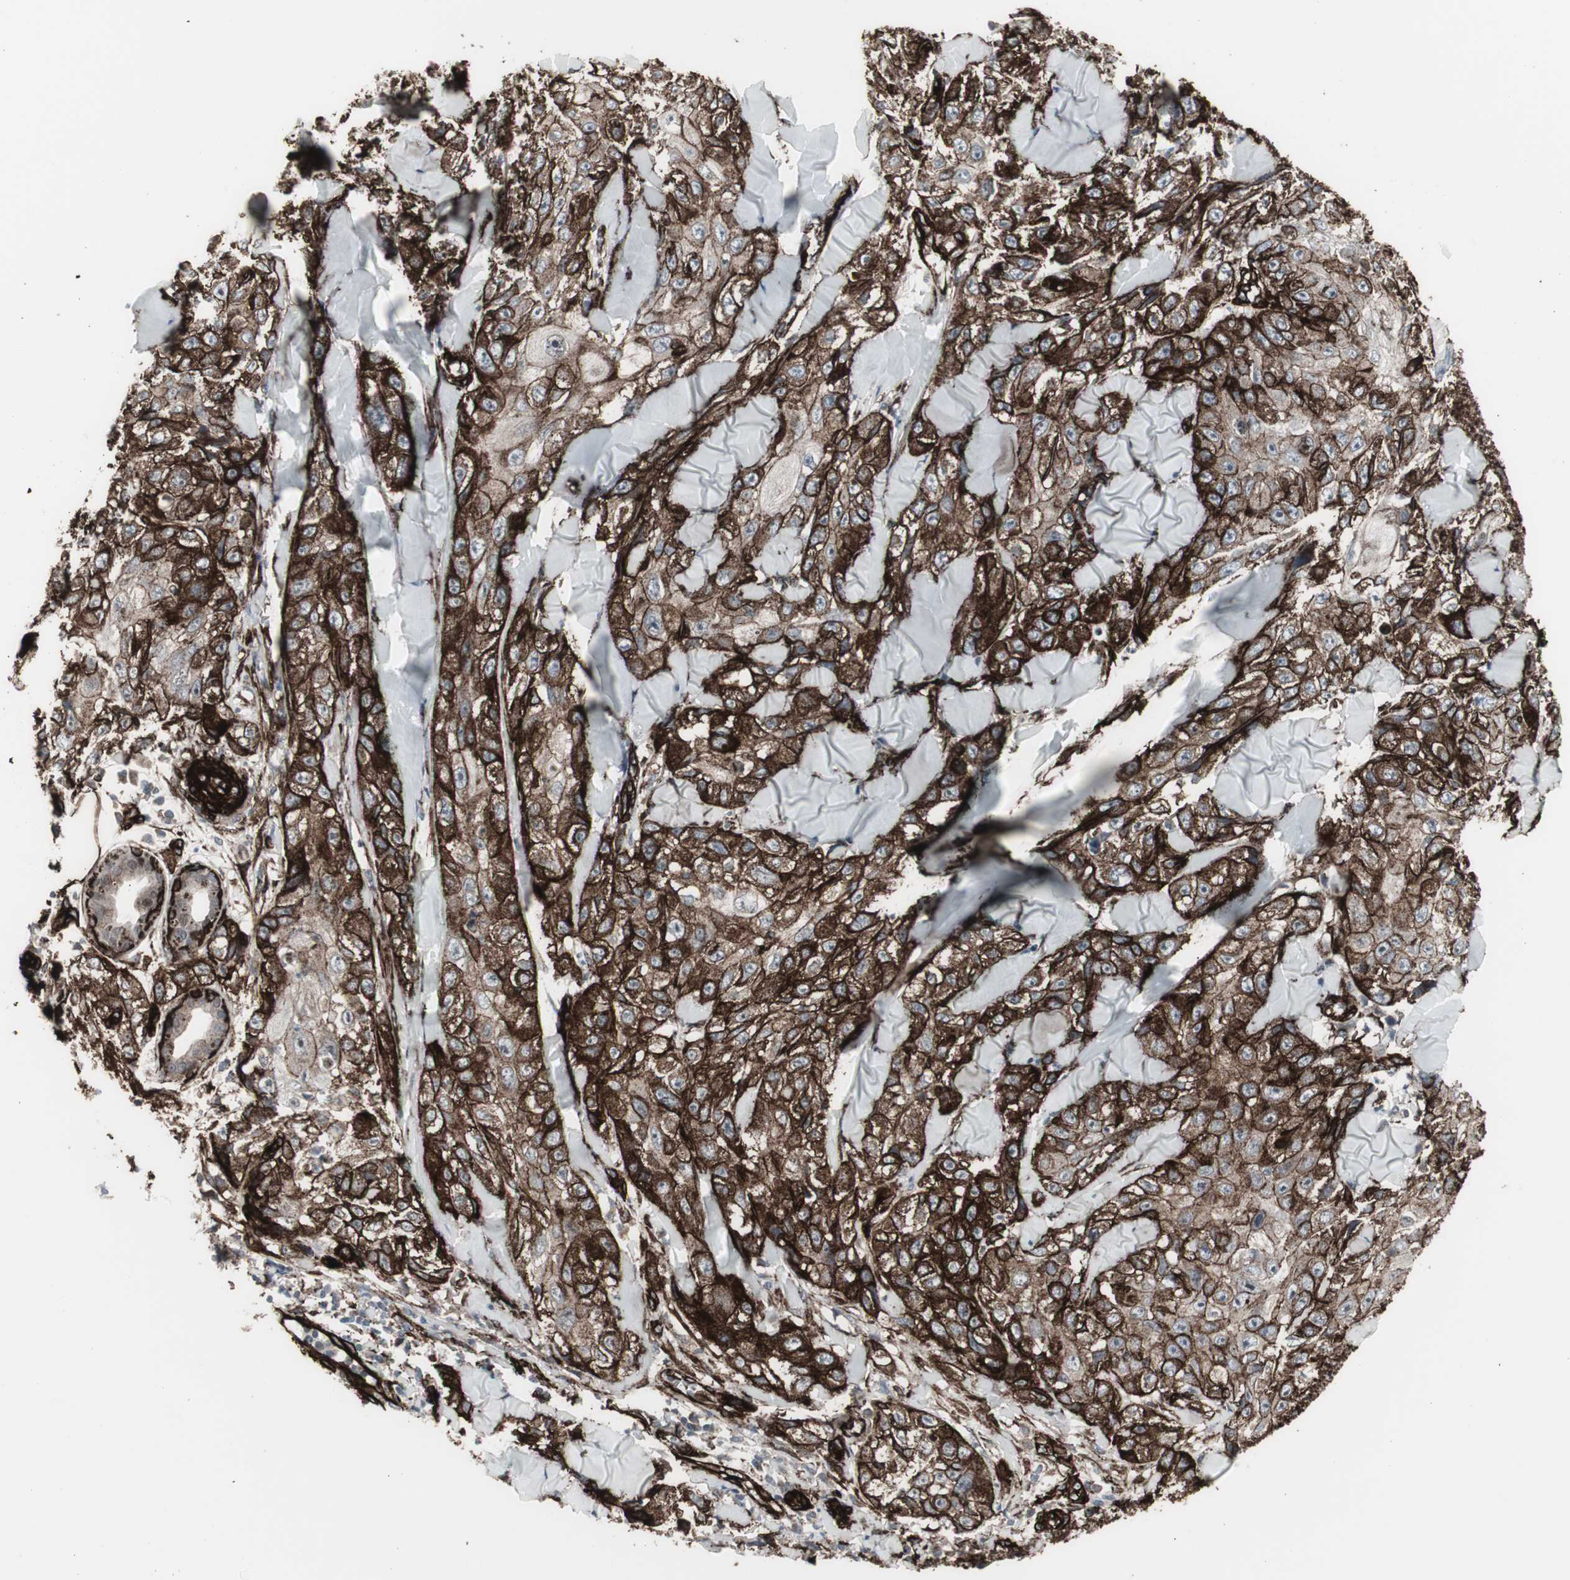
{"staining": {"intensity": "strong", "quantity": ">75%", "location": "cytoplasmic/membranous"}, "tissue": "skin cancer", "cell_type": "Tumor cells", "image_type": "cancer", "snomed": [{"axis": "morphology", "description": "Squamous cell carcinoma, NOS"}, {"axis": "topography", "description": "Skin"}], "caption": "Immunohistochemistry (IHC) of skin squamous cell carcinoma demonstrates high levels of strong cytoplasmic/membranous positivity in about >75% of tumor cells.", "gene": "PDGFA", "patient": {"sex": "male", "age": 86}}